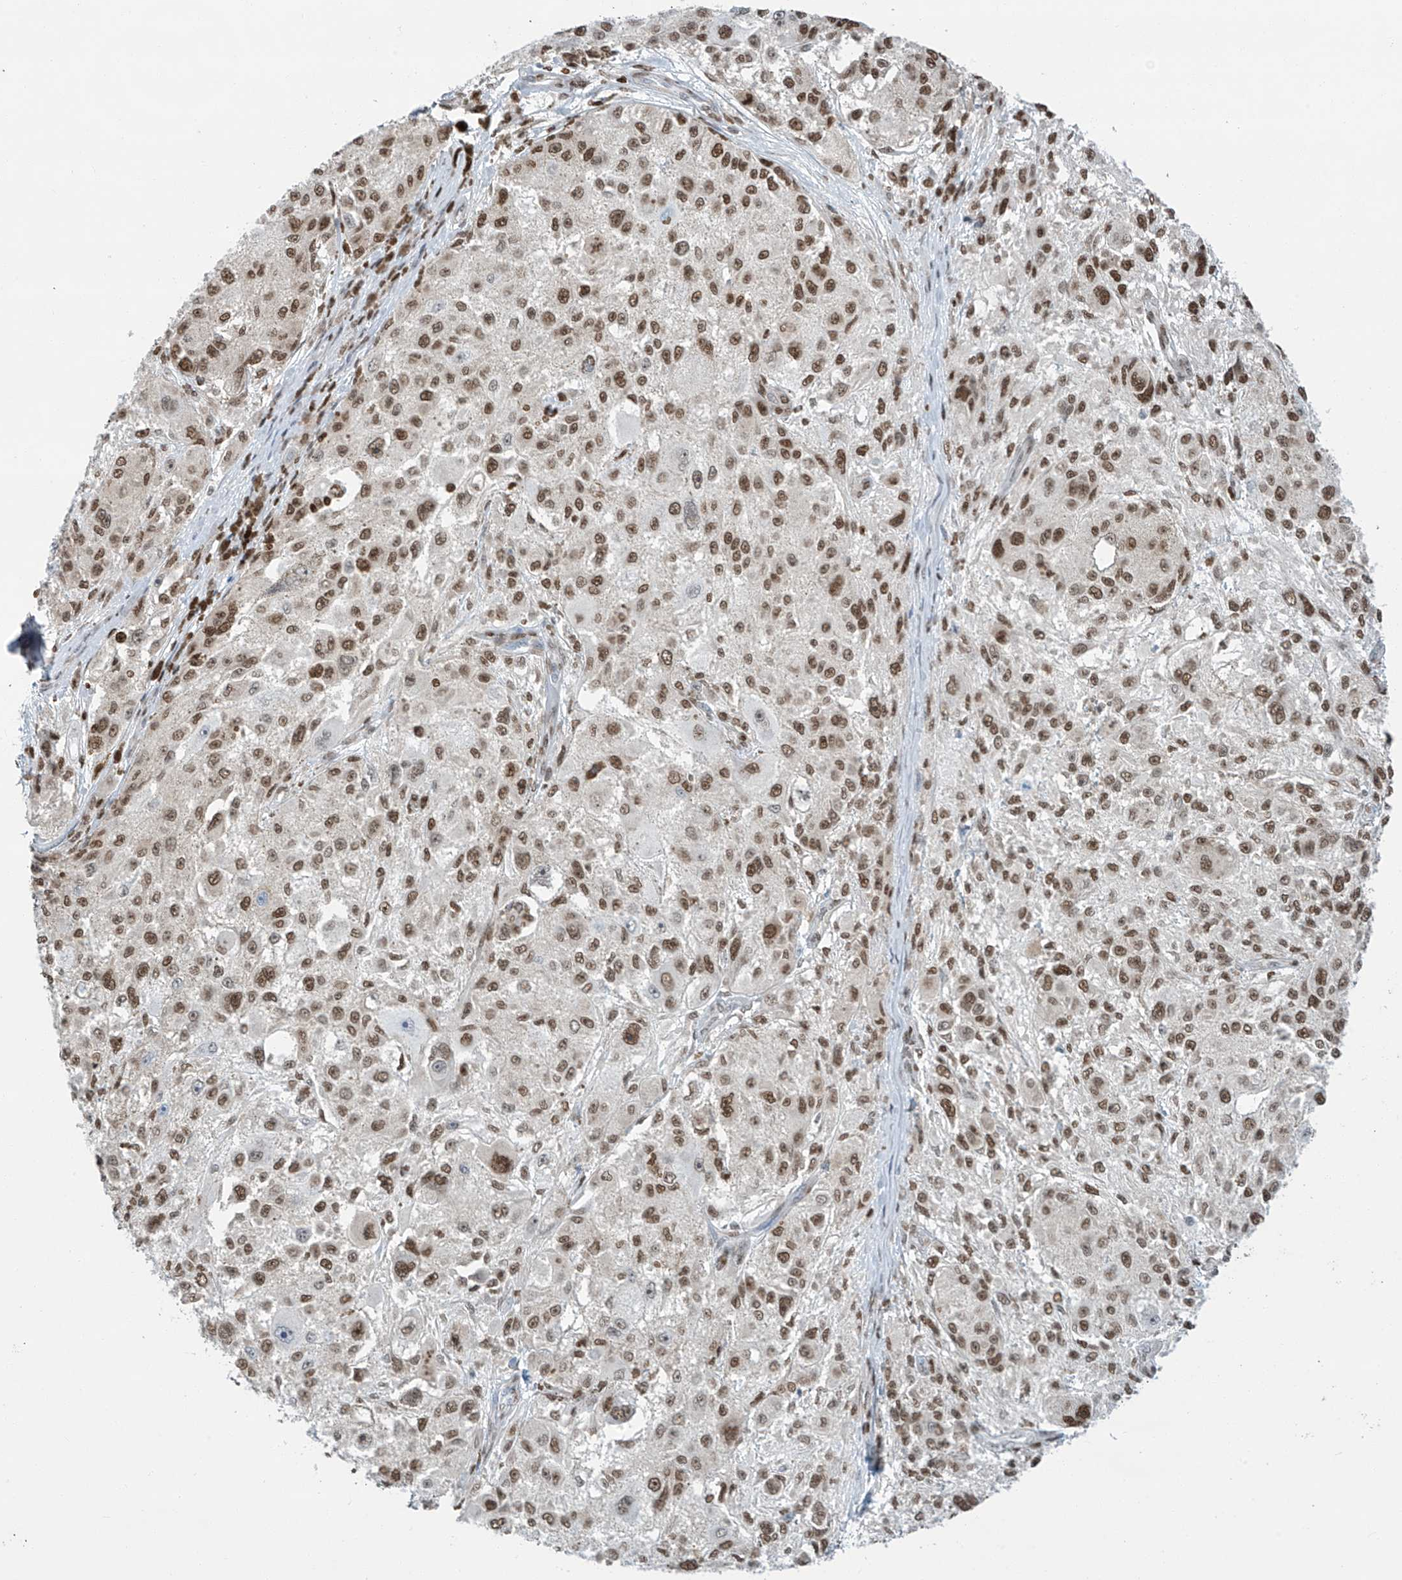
{"staining": {"intensity": "strong", "quantity": ">75%", "location": "nuclear"}, "tissue": "melanoma", "cell_type": "Tumor cells", "image_type": "cancer", "snomed": [{"axis": "morphology", "description": "Necrosis, NOS"}, {"axis": "morphology", "description": "Malignant melanoma, NOS"}, {"axis": "topography", "description": "Skin"}], "caption": "Tumor cells reveal high levels of strong nuclear expression in about >75% of cells in malignant melanoma. The staining was performed using DAB, with brown indicating positive protein expression. Nuclei are stained blue with hematoxylin.", "gene": "SARNP", "patient": {"sex": "female", "age": 87}}